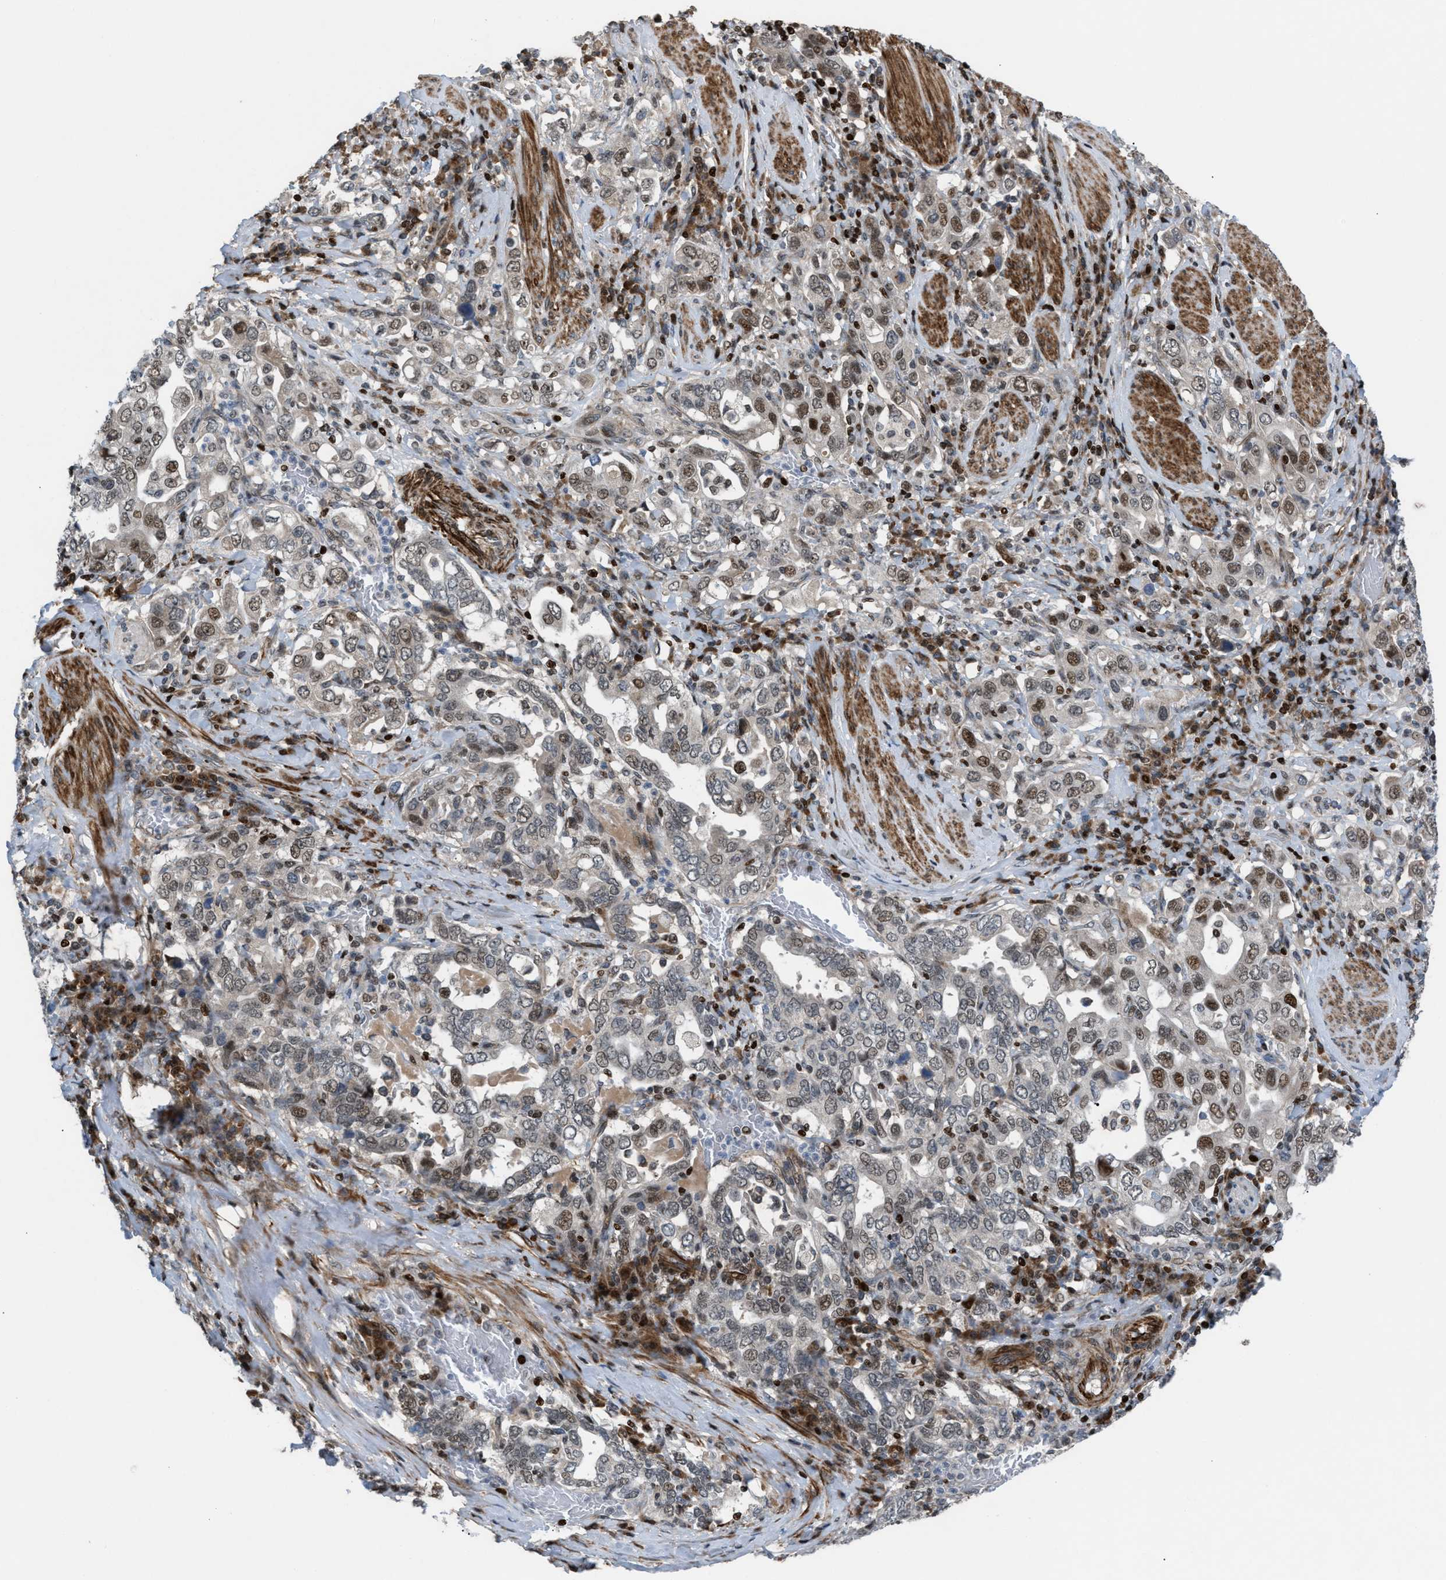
{"staining": {"intensity": "moderate", "quantity": "<25%", "location": "nuclear"}, "tissue": "stomach cancer", "cell_type": "Tumor cells", "image_type": "cancer", "snomed": [{"axis": "morphology", "description": "Adenocarcinoma, NOS"}, {"axis": "topography", "description": "Stomach, upper"}], "caption": "Stomach cancer (adenocarcinoma) stained with DAB (3,3'-diaminobenzidine) immunohistochemistry (IHC) exhibits low levels of moderate nuclear staining in about <25% of tumor cells.", "gene": "ZNF276", "patient": {"sex": "male", "age": 62}}